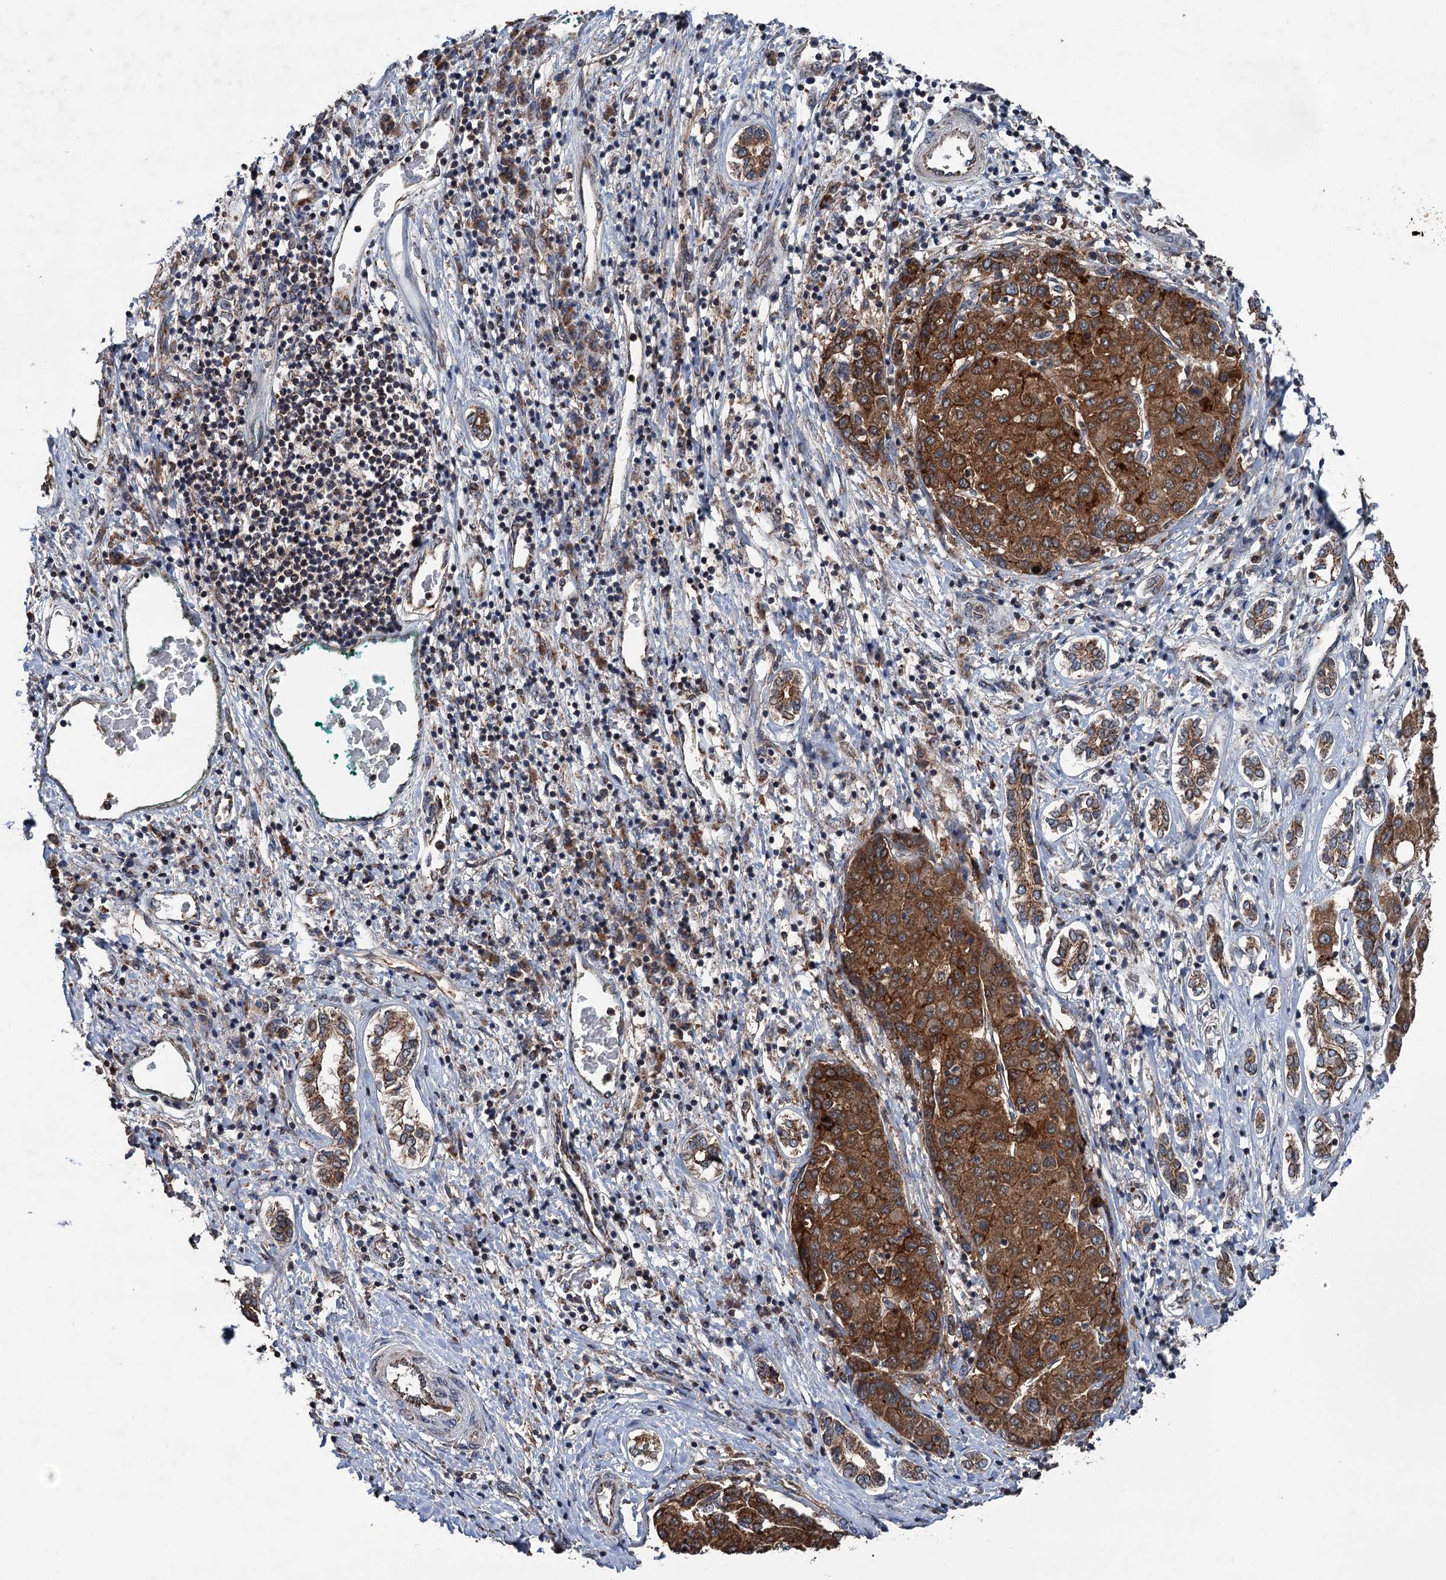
{"staining": {"intensity": "strong", "quantity": ">75%", "location": "cytoplasmic/membranous"}, "tissue": "liver cancer", "cell_type": "Tumor cells", "image_type": "cancer", "snomed": [{"axis": "morphology", "description": "Carcinoma, Hepatocellular, NOS"}, {"axis": "topography", "description": "Liver"}], "caption": "Immunohistochemistry of liver cancer exhibits high levels of strong cytoplasmic/membranous positivity in approximately >75% of tumor cells.", "gene": "DGLUCY", "patient": {"sex": "male", "age": 65}}